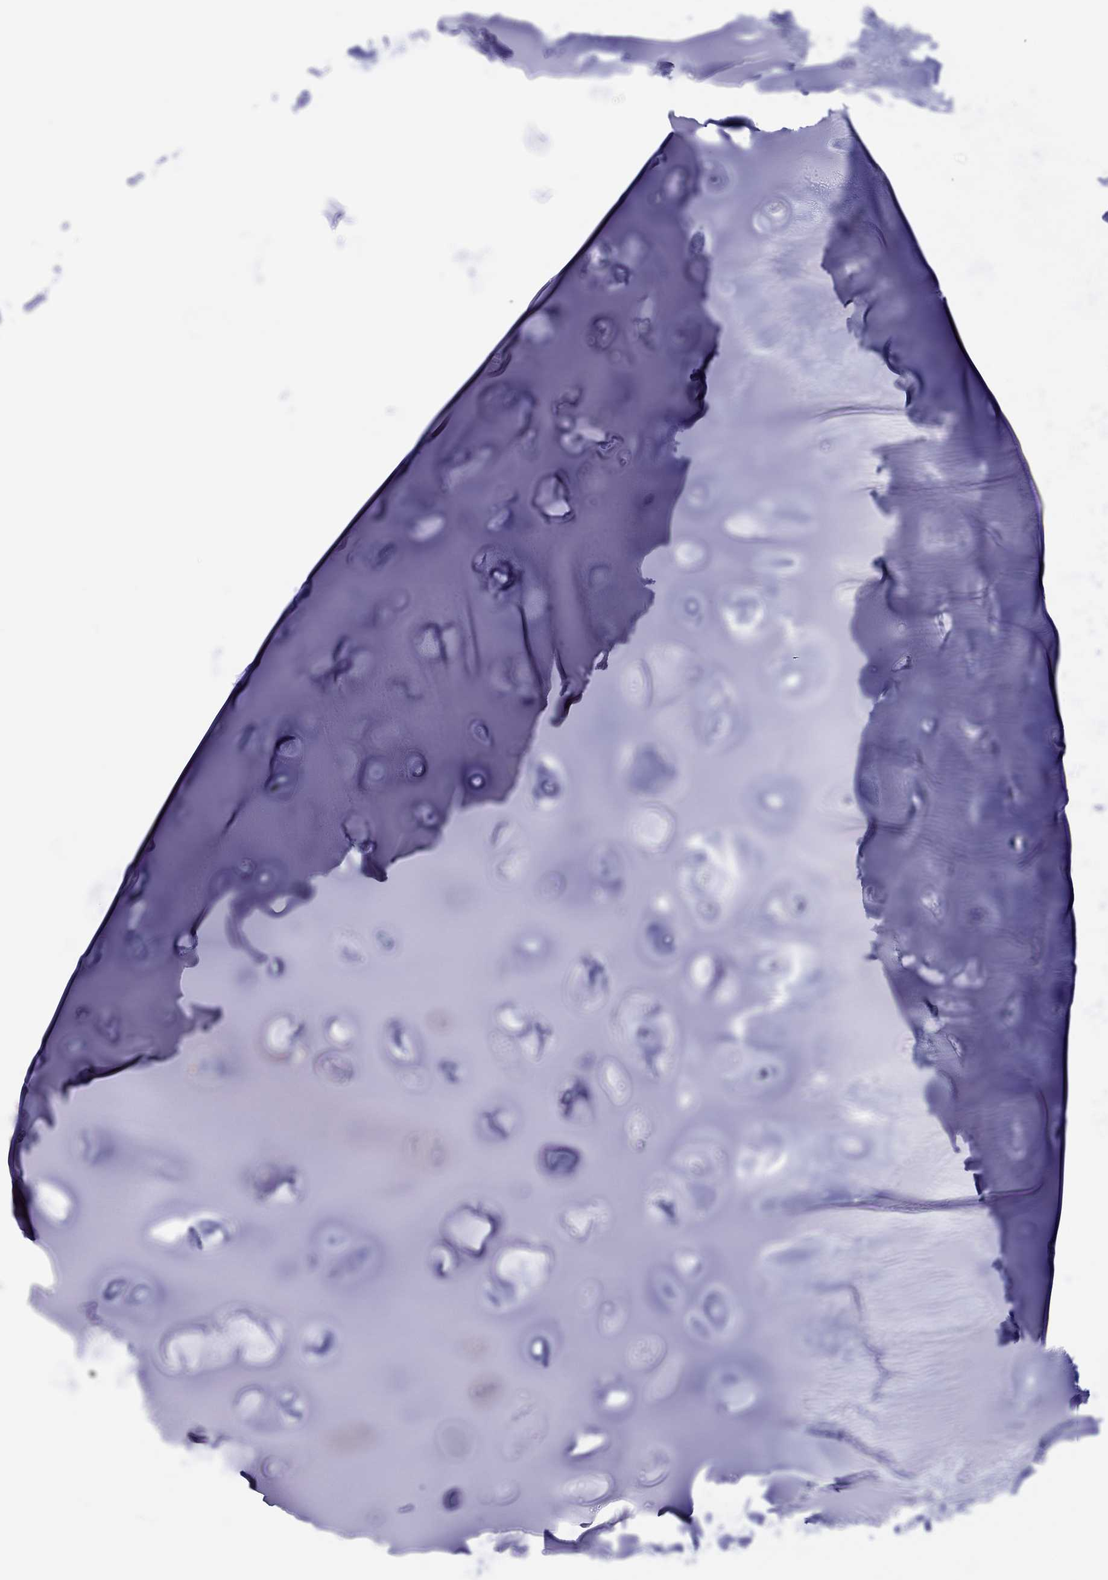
{"staining": {"intensity": "negative", "quantity": "none", "location": "none"}, "tissue": "soft tissue", "cell_type": "Chondrocytes", "image_type": "normal", "snomed": [{"axis": "morphology", "description": "Normal tissue, NOS"}, {"axis": "morphology", "description": "Squamous cell carcinoma, NOS"}, {"axis": "topography", "description": "Cartilage tissue"}, {"axis": "topography", "description": "Lung"}], "caption": "A high-resolution micrograph shows immunohistochemistry (IHC) staining of benign soft tissue, which exhibits no significant staining in chondrocytes. Brightfield microscopy of immunohistochemistry stained with DAB (brown) and hematoxylin (blue), captured at high magnification.", "gene": "ERICH3", "patient": {"sex": "male", "age": 66}}